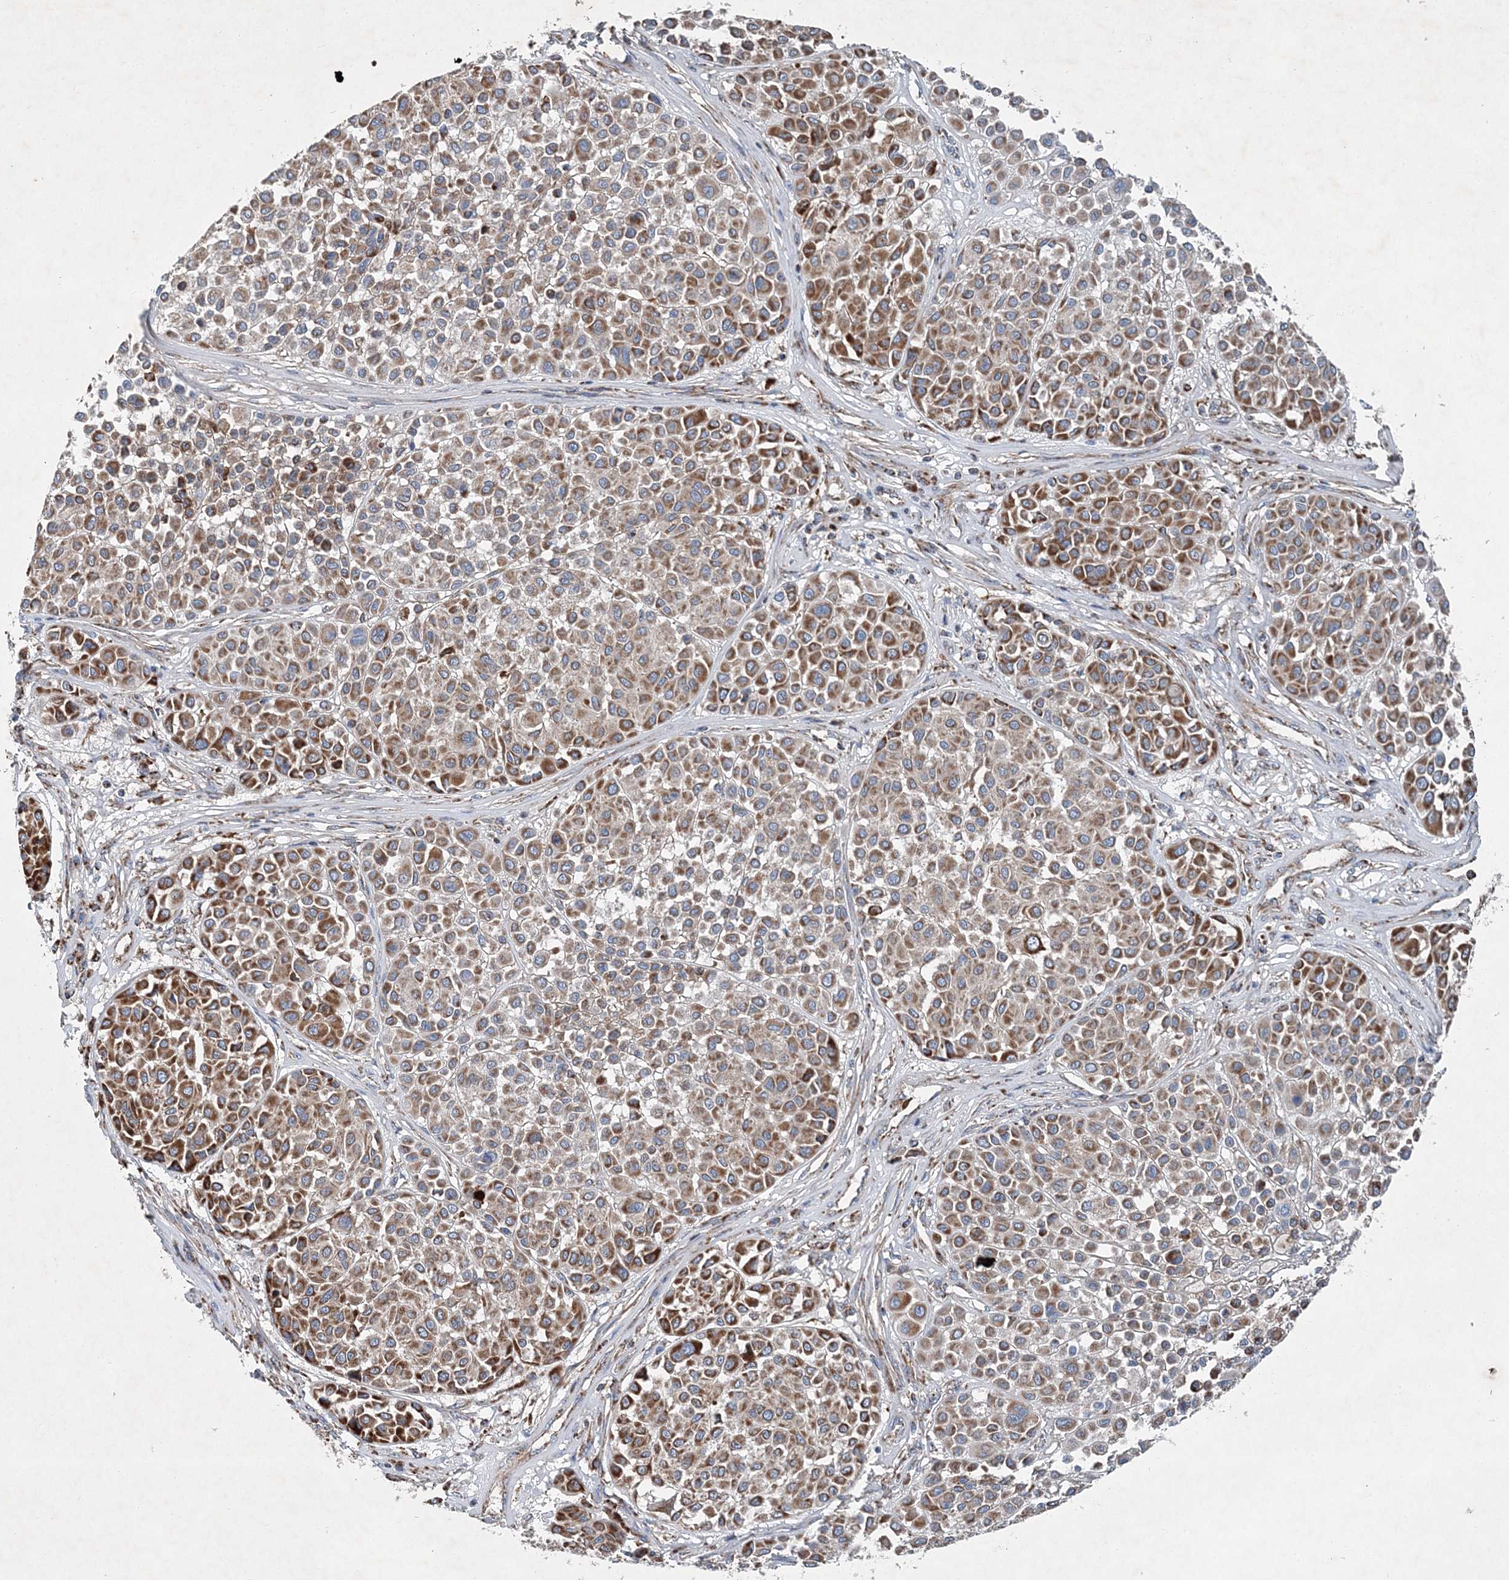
{"staining": {"intensity": "moderate", "quantity": ">75%", "location": "cytoplasmic/membranous"}, "tissue": "melanoma", "cell_type": "Tumor cells", "image_type": "cancer", "snomed": [{"axis": "morphology", "description": "Malignant melanoma, Metastatic site"}, {"axis": "topography", "description": "Soft tissue"}], "caption": "There is medium levels of moderate cytoplasmic/membranous staining in tumor cells of melanoma, as demonstrated by immunohistochemical staining (brown color).", "gene": "SPAG16", "patient": {"sex": "male", "age": 41}}